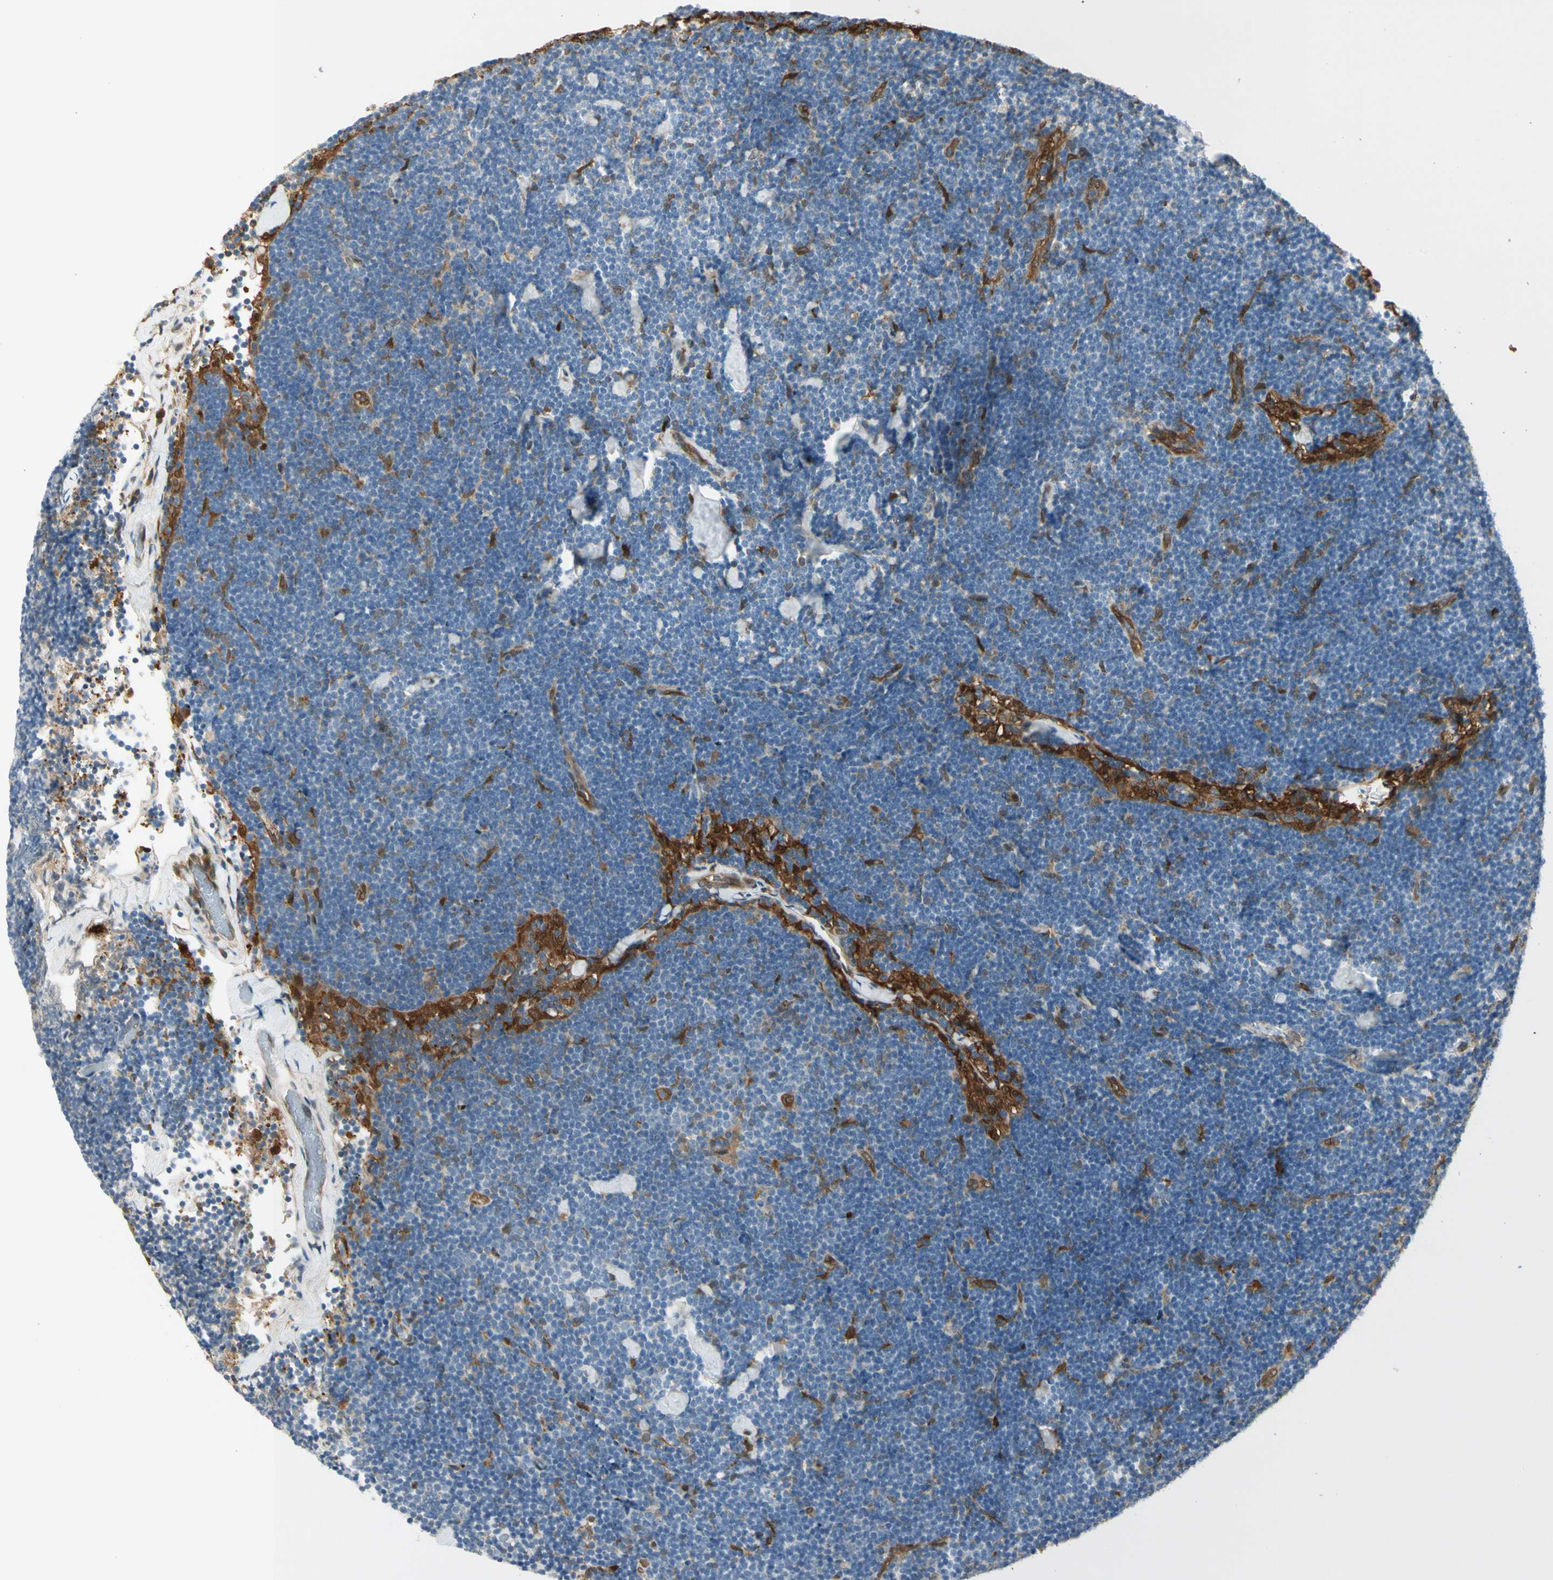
{"staining": {"intensity": "moderate", "quantity": "25%-75%", "location": "cytoplasmic/membranous"}, "tissue": "lymph node", "cell_type": "Germinal center cells", "image_type": "normal", "snomed": [{"axis": "morphology", "description": "Normal tissue, NOS"}, {"axis": "topography", "description": "Lymph node"}], "caption": "Immunohistochemical staining of benign lymph node reveals medium levels of moderate cytoplasmic/membranous expression in approximately 25%-75% of germinal center cells. Immunohistochemistry (ihc) stains the protein of interest in brown and the nuclei are stained blue.", "gene": "SERPINB6", "patient": {"sex": "male", "age": 63}}